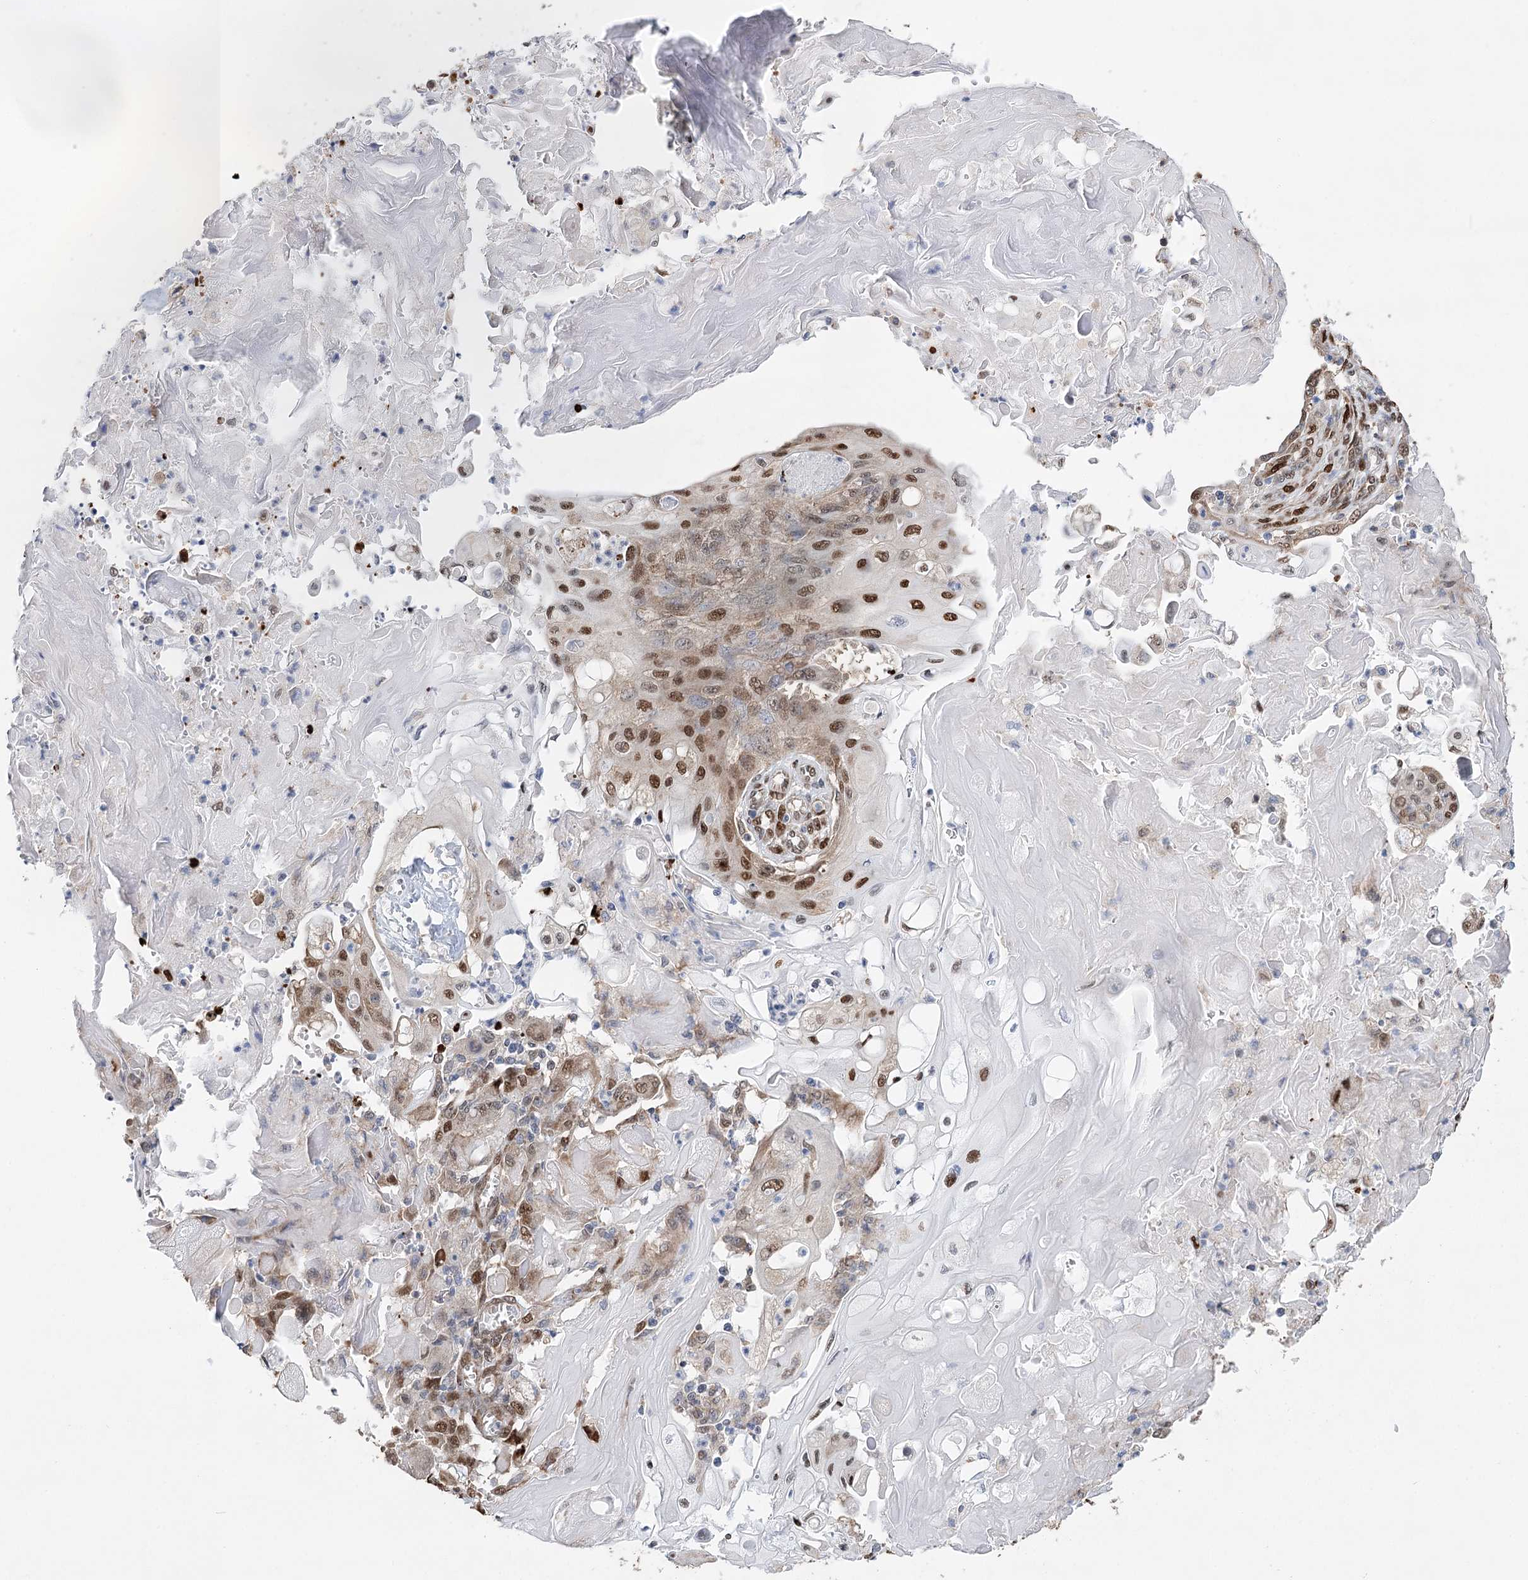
{"staining": {"intensity": "moderate", "quantity": ">75%", "location": "nuclear"}, "tissue": "endometrial cancer", "cell_type": "Tumor cells", "image_type": "cancer", "snomed": [{"axis": "morphology", "description": "Adenocarcinoma, NOS"}, {"axis": "topography", "description": "Endometrium"}], "caption": "A brown stain shows moderate nuclear positivity of a protein in human endometrial adenocarcinoma tumor cells.", "gene": "NFU1", "patient": {"sex": "female", "age": 32}}